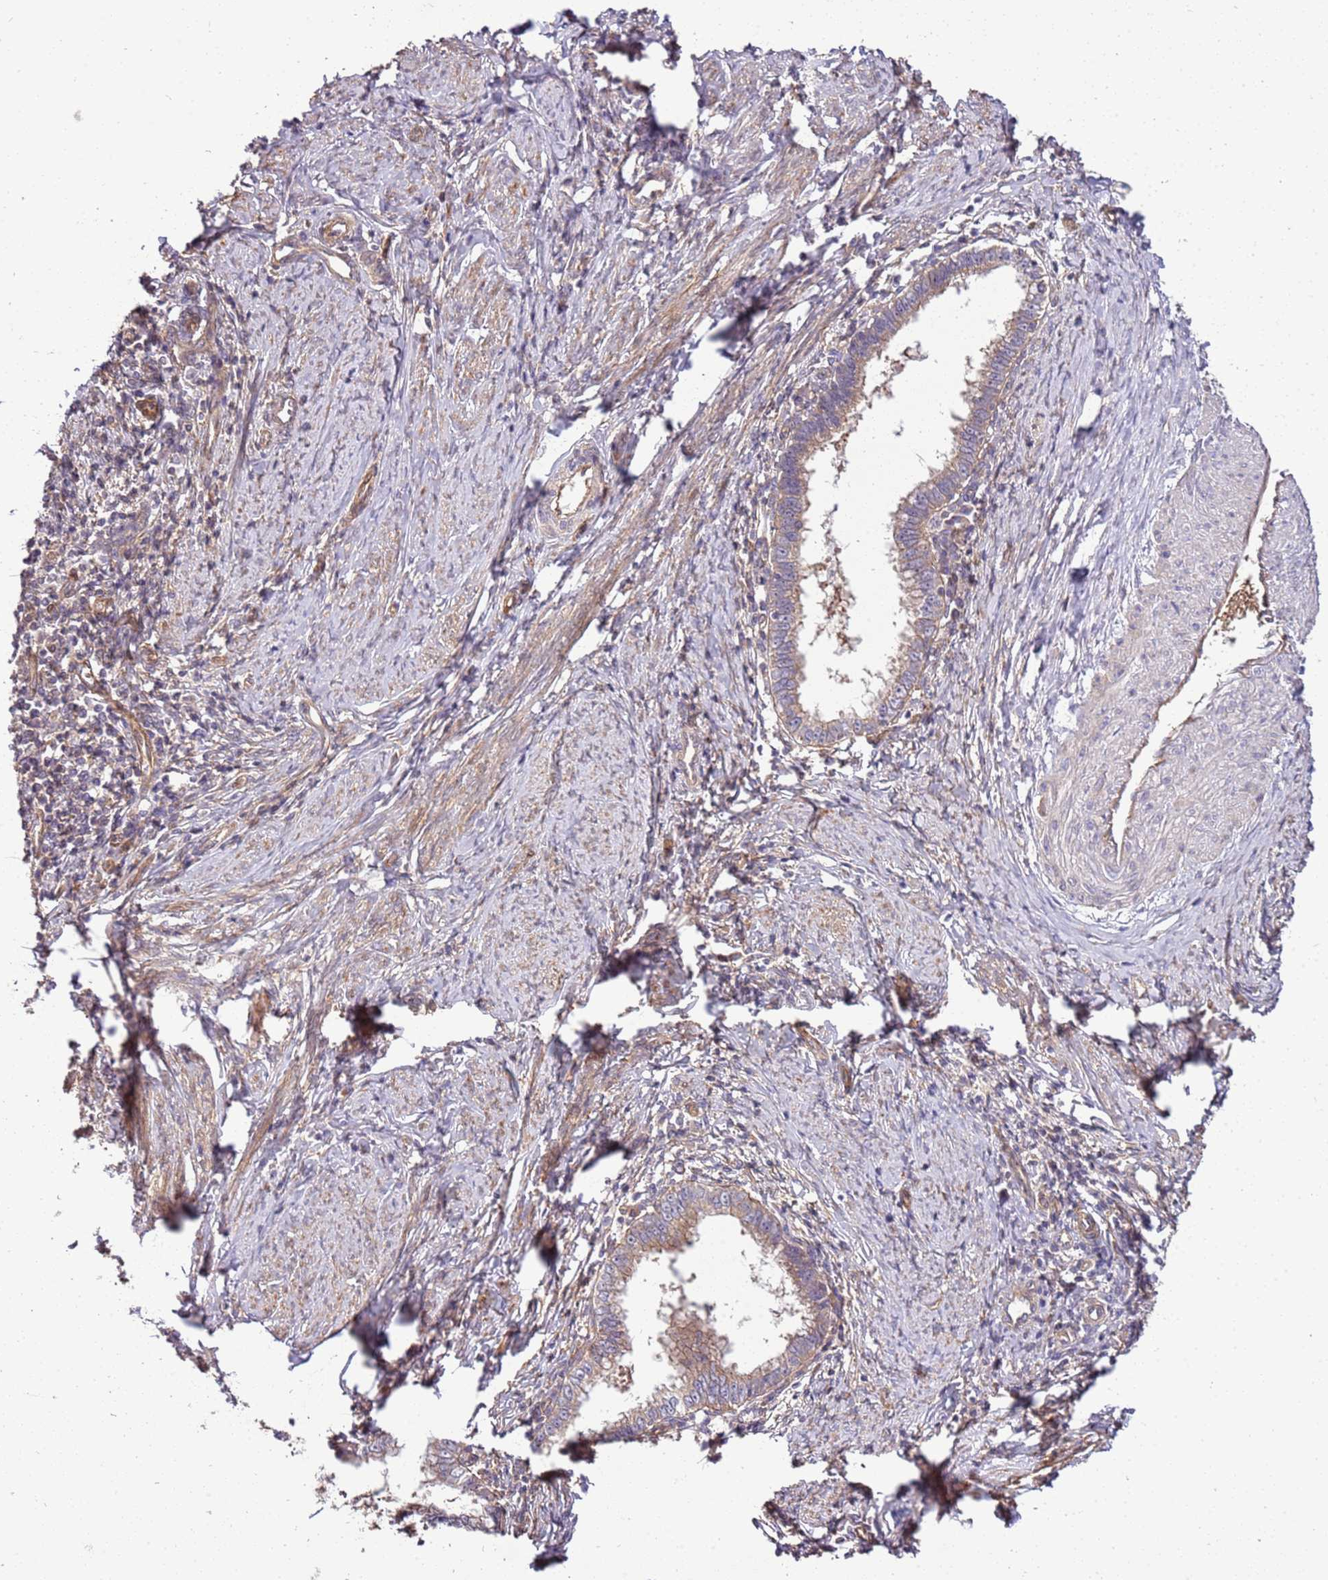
{"staining": {"intensity": "weak", "quantity": ">75%", "location": "cytoplasmic/membranous"}, "tissue": "cervical cancer", "cell_type": "Tumor cells", "image_type": "cancer", "snomed": [{"axis": "morphology", "description": "Adenocarcinoma, NOS"}, {"axis": "topography", "description": "Cervix"}], "caption": "The immunohistochemical stain labels weak cytoplasmic/membranous expression in tumor cells of cervical cancer tissue.", "gene": "GNL1", "patient": {"sex": "female", "age": 36}}